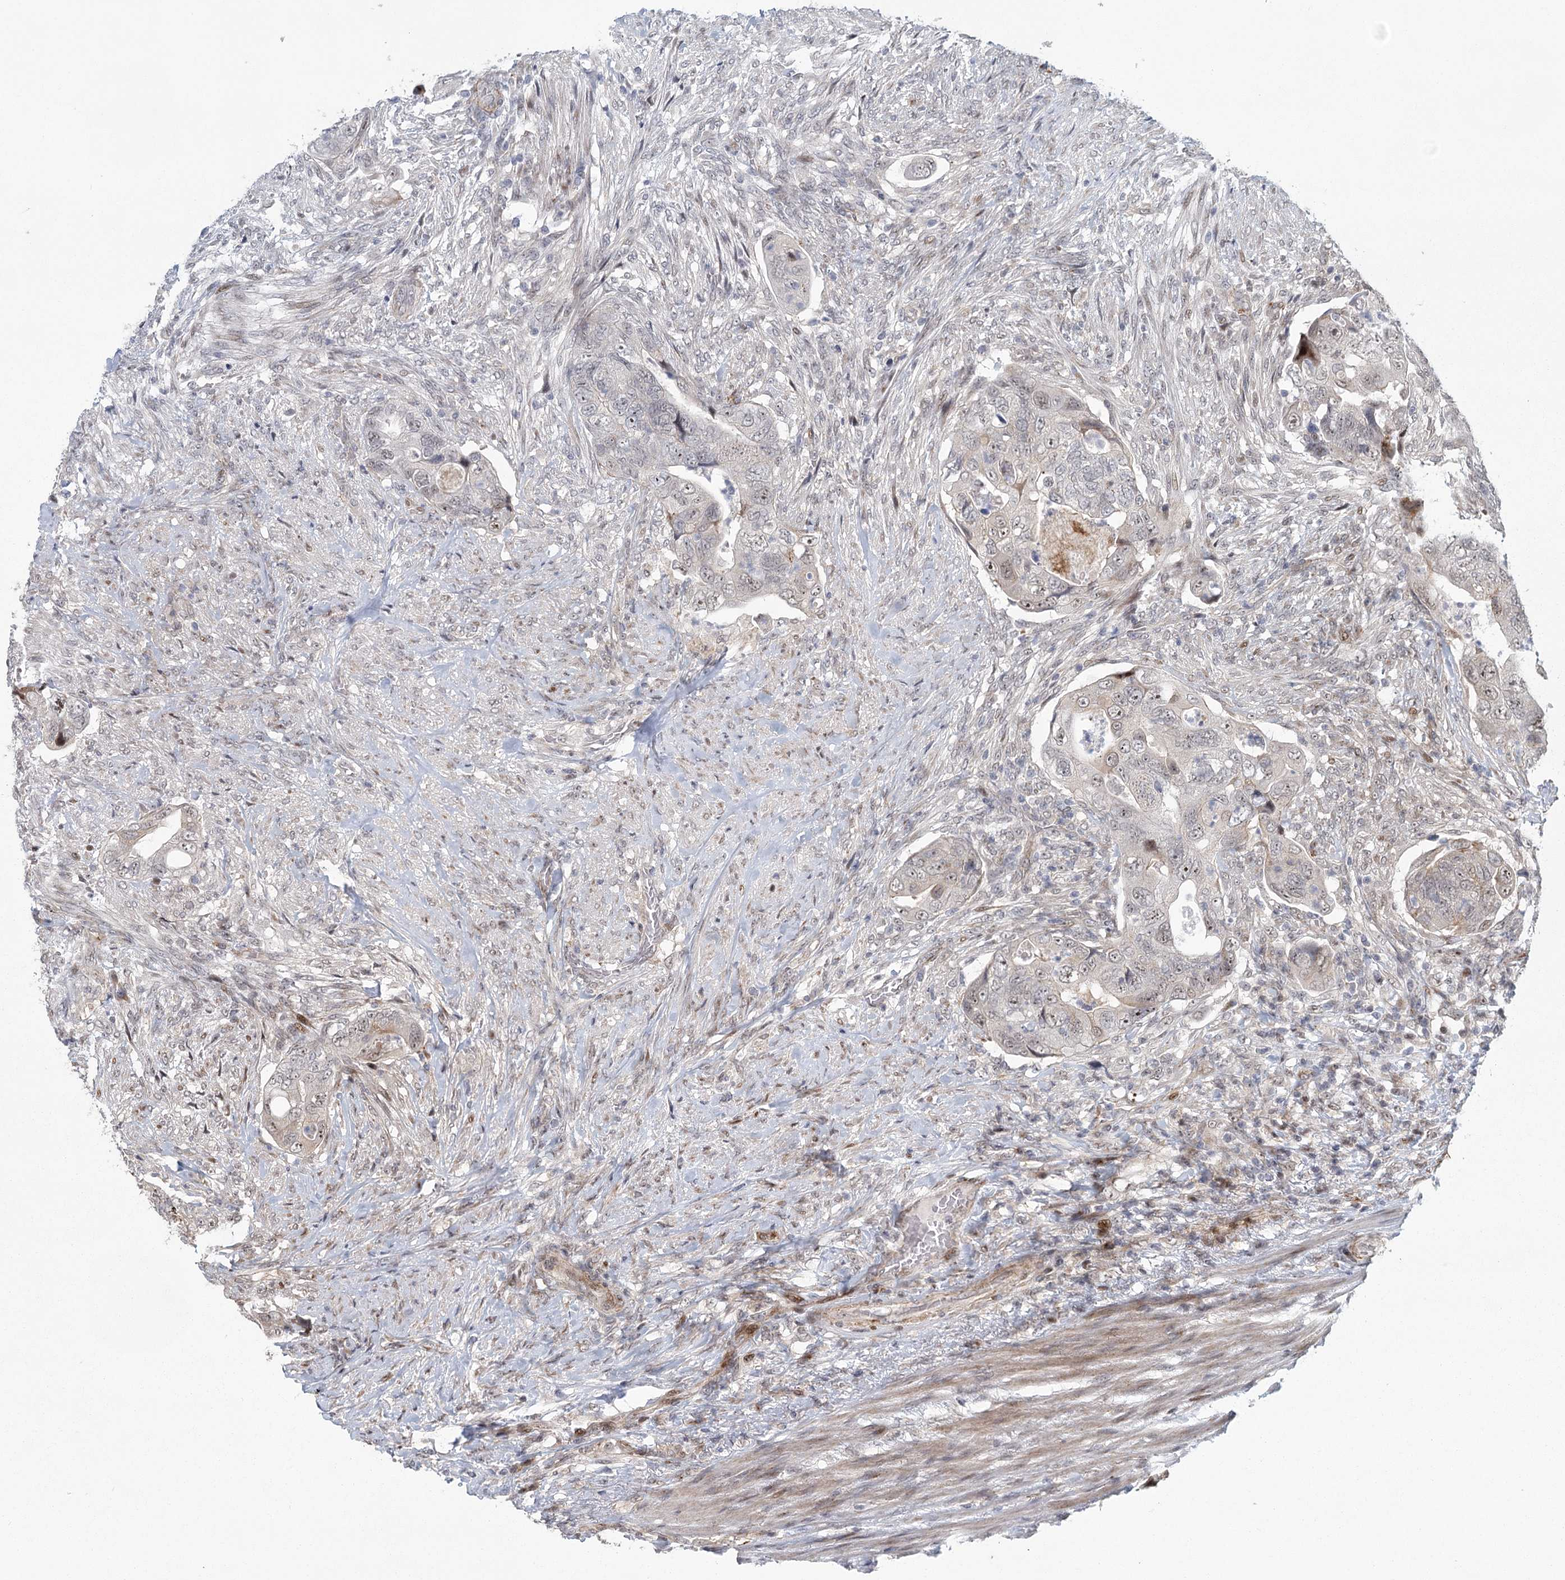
{"staining": {"intensity": "weak", "quantity": "25%-75%", "location": "nuclear"}, "tissue": "colorectal cancer", "cell_type": "Tumor cells", "image_type": "cancer", "snomed": [{"axis": "morphology", "description": "Adenocarcinoma, NOS"}, {"axis": "topography", "description": "Rectum"}], "caption": "Weak nuclear staining is appreciated in about 25%-75% of tumor cells in colorectal adenocarcinoma. (DAB IHC, brown staining for protein, blue staining for nuclei).", "gene": "PARM1", "patient": {"sex": "male", "age": 63}}